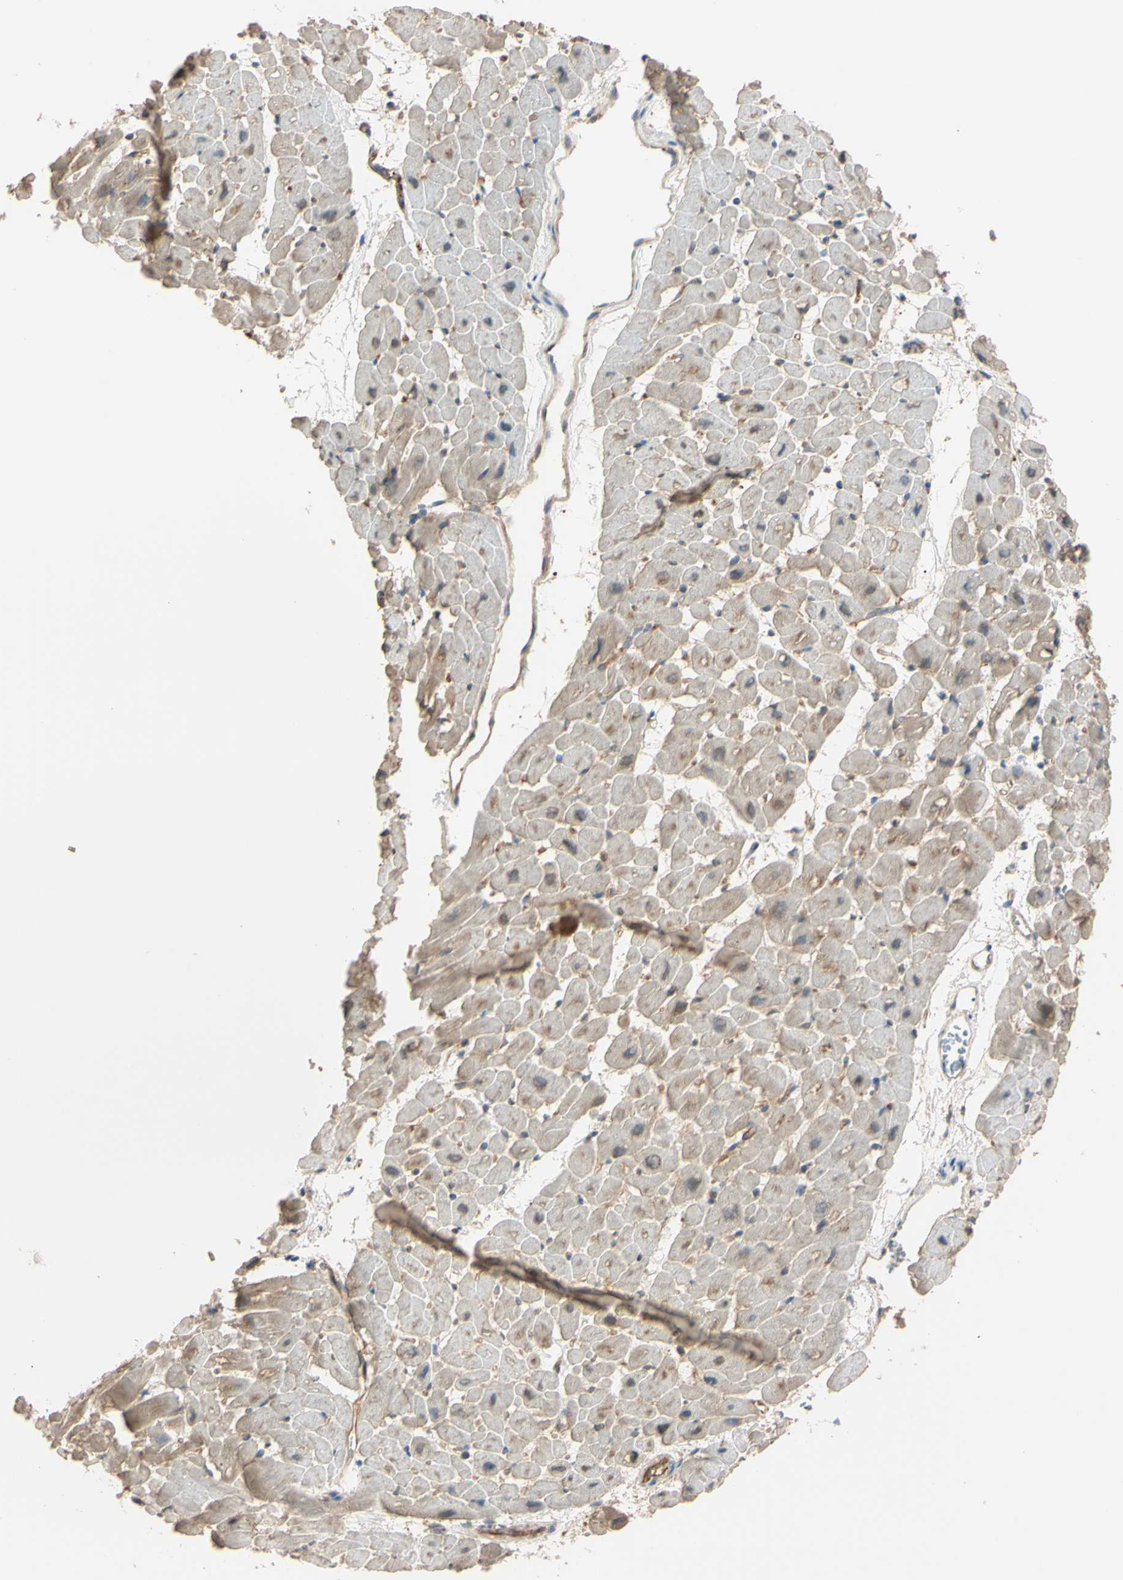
{"staining": {"intensity": "moderate", "quantity": "25%-75%", "location": "cytoplasmic/membranous"}, "tissue": "heart muscle", "cell_type": "Cardiomyocytes", "image_type": "normal", "snomed": [{"axis": "morphology", "description": "Normal tissue, NOS"}, {"axis": "topography", "description": "Heart"}], "caption": "IHC image of benign heart muscle: heart muscle stained using IHC demonstrates medium levels of moderate protein expression localized specifically in the cytoplasmic/membranous of cardiomyocytes, appearing as a cytoplasmic/membranous brown color.", "gene": "PTPN12", "patient": {"sex": "male", "age": 45}}